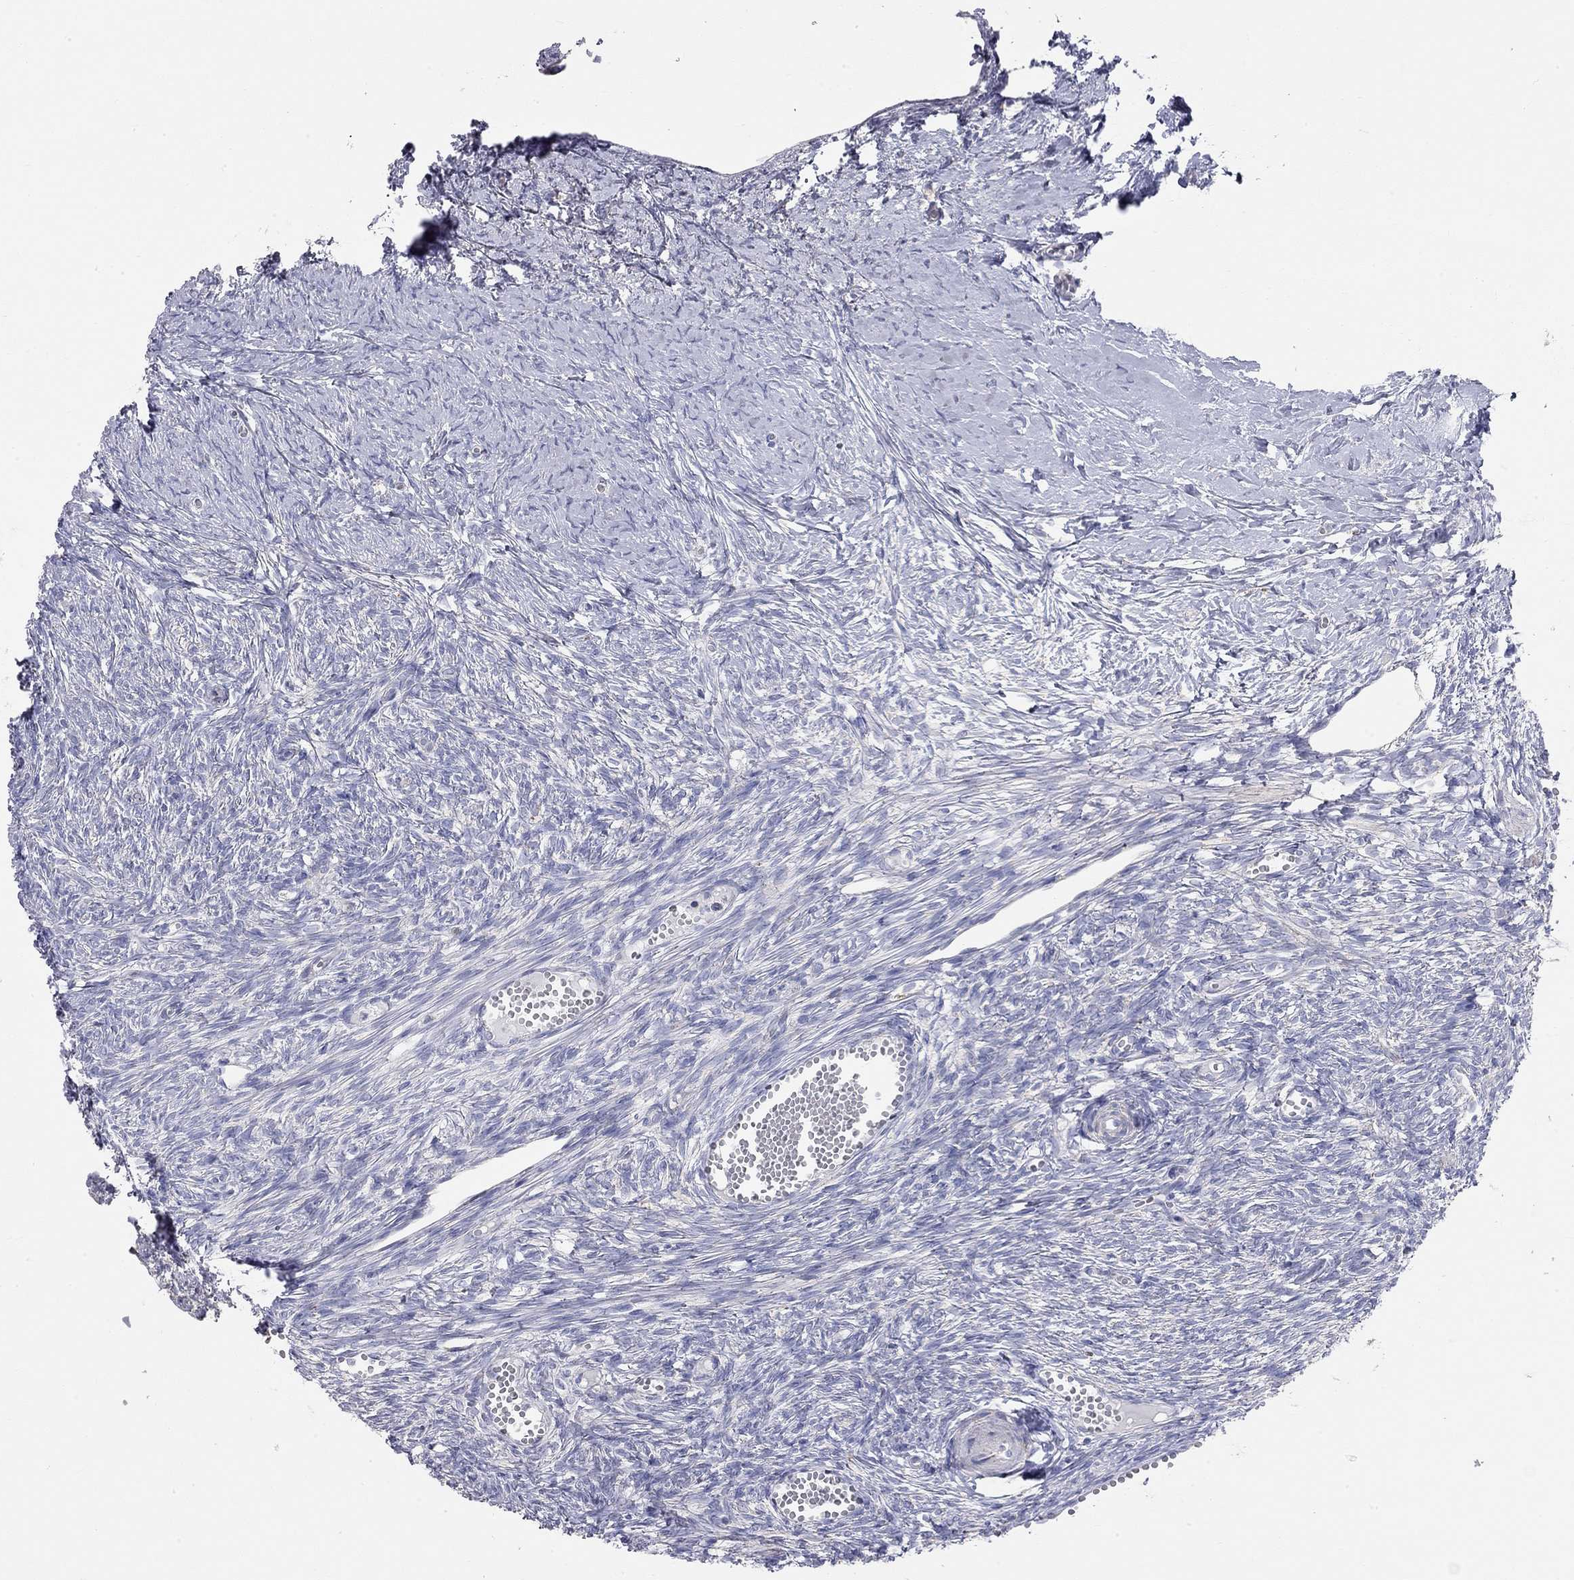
{"staining": {"intensity": "negative", "quantity": "none", "location": "none"}, "tissue": "ovary", "cell_type": "Follicle cells", "image_type": "normal", "snomed": [{"axis": "morphology", "description": "Normal tissue, NOS"}, {"axis": "topography", "description": "Ovary"}], "caption": "A histopathology image of human ovary is negative for staining in follicle cells. (DAB (3,3'-diaminobenzidine) immunohistochemistry (IHC) with hematoxylin counter stain).", "gene": "CFAP161", "patient": {"sex": "female", "age": 43}}